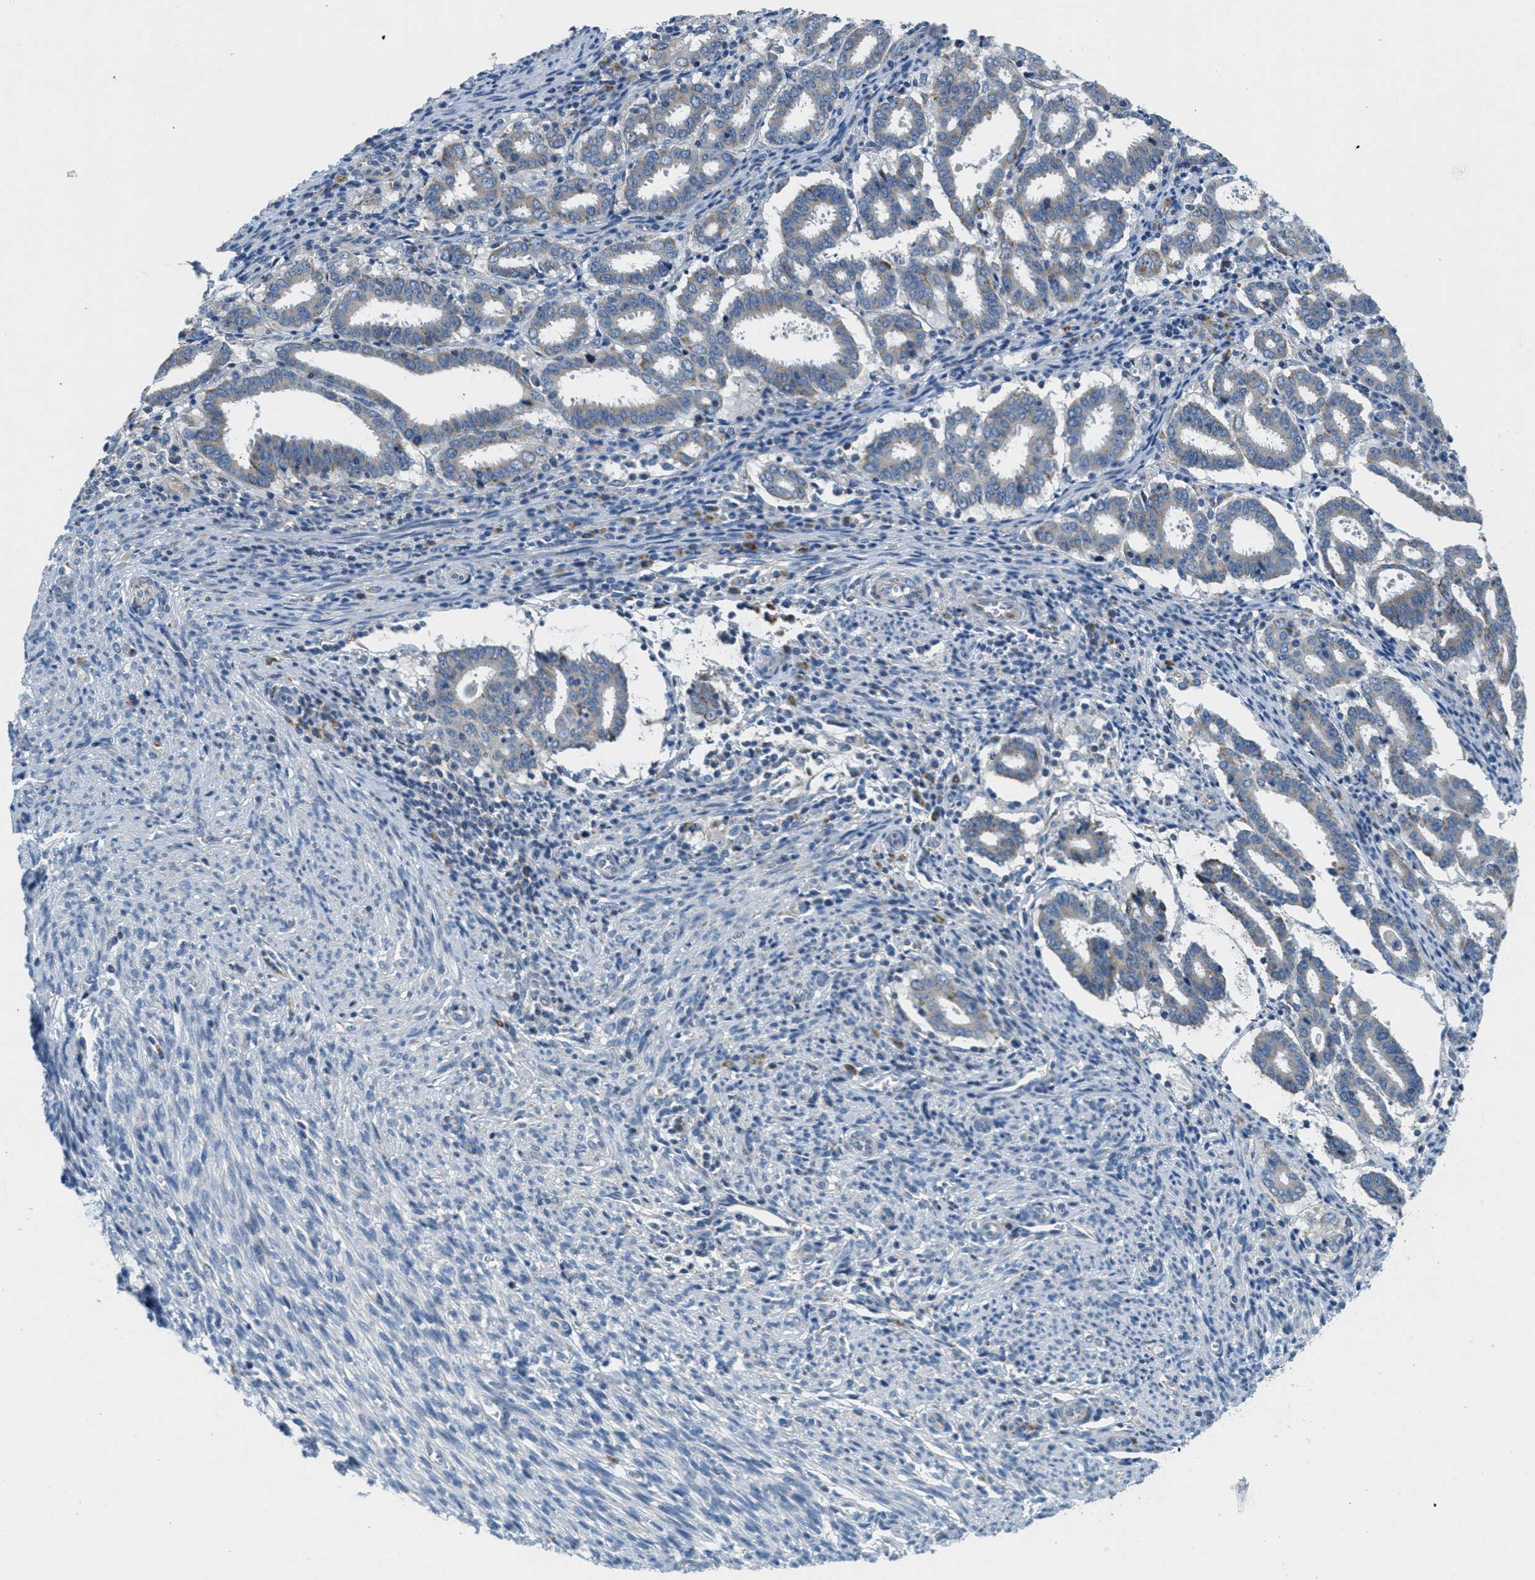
{"staining": {"intensity": "moderate", "quantity": "<25%", "location": "cytoplasmic/membranous"}, "tissue": "endometrial cancer", "cell_type": "Tumor cells", "image_type": "cancer", "snomed": [{"axis": "morphology", "description": "Adenocarcinoma, NOS"}, {"axis": "topography", "description": "Uterus"}], "caption": "A photomicrograph of human adenocarcinoma (endometrial) stained for a protein demonstrates moderate cytoplasmic/membranous brown staining in tumor cells.", "gene": "CA4", "patient": {"sex": "female", "age": 83}}